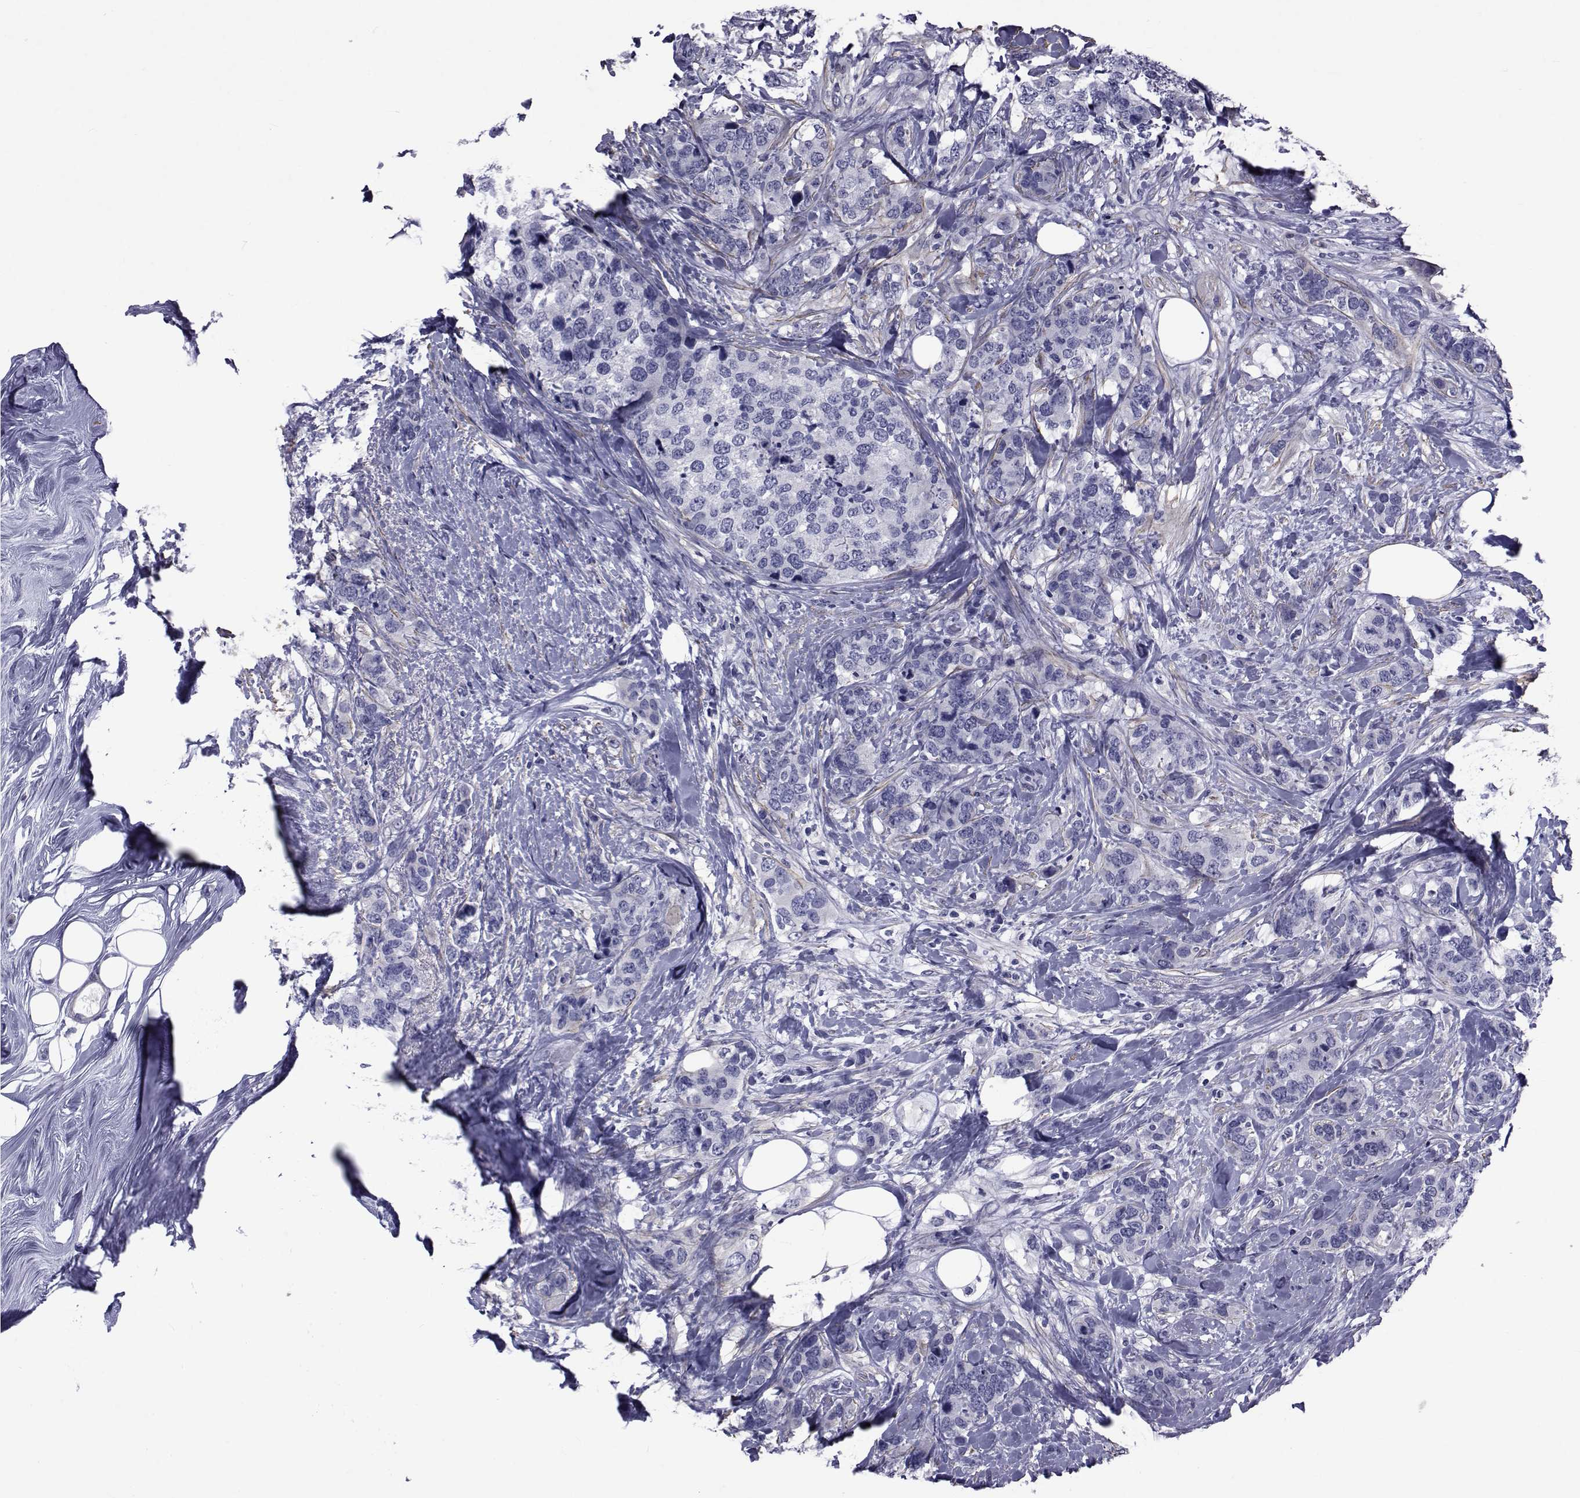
{"staining": {"intensity": "negative", "quantity": "none", "location": "none"}, "tissue": "breast cancer", "cell_type": "Tumor cells", "image_type": "cancer", "snomed": [{"axis": "morphology", "description": "Lobular carcinoma"}, {"axis": "topography", "description": "Breast"}], "caption": "Protein analysis of breast cancer displays no significant expression in tumor cells. The staining was performed using DAB to visualize the protein expression in brown, while the nuclei were stained in blue with hematoxylin (Magnification: 20x).", "gene": "GKAP1", "patient": {"sex": "female", "age": 59}}